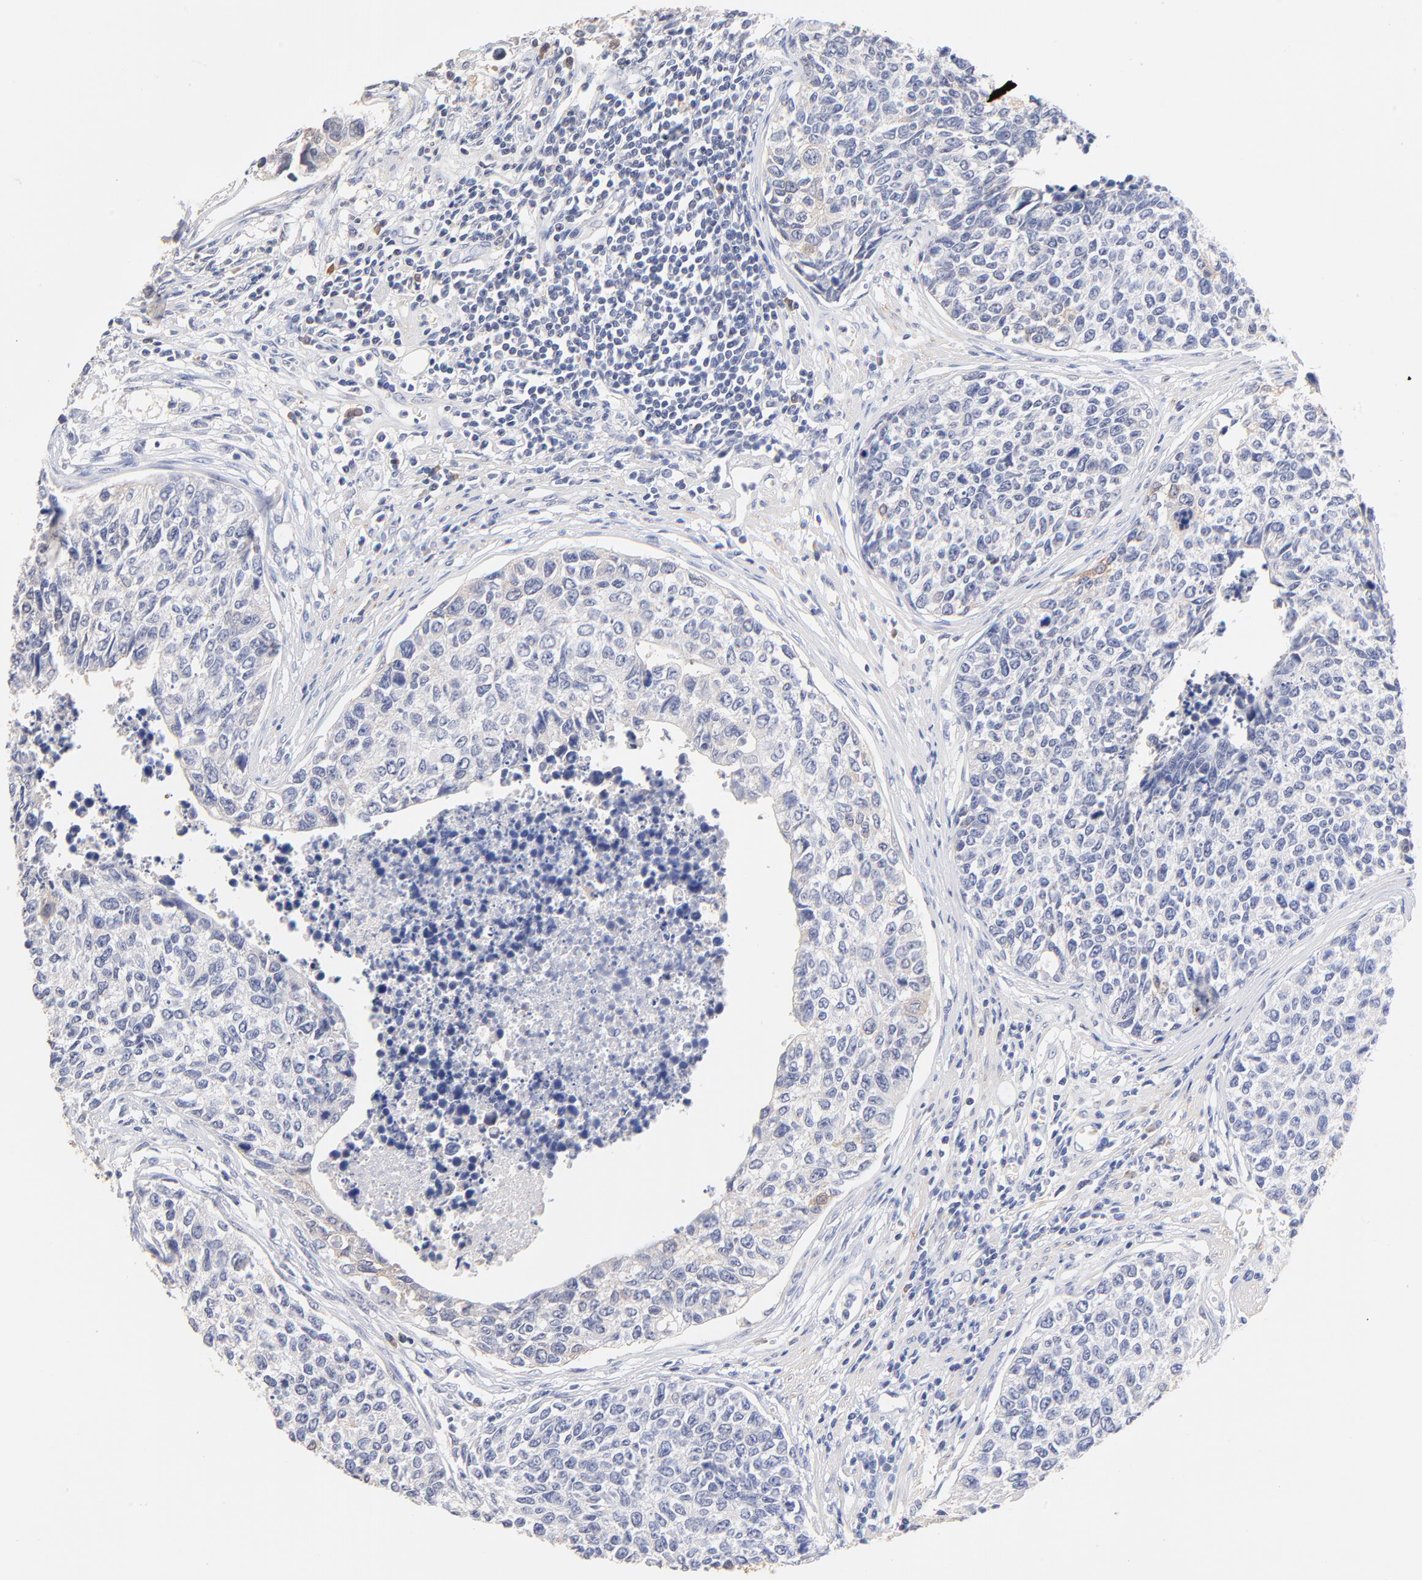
{"staining": {"intensity": "weak", "quantity": "<25%", "location": "cytoplasmic/membranous"}, "tissue": "urothelial cancer", "cell_type": "Tumor cells", "image_type": "cancer", "snomed": [{"axis": "morphology", "description": "Urothelial carcinoma, High grade"}, {"axis": "topography", "description": "Urinary bladder"}], "caption": "Tumor cells show no significant positivity in high-grade urothelial carcinoma.", "gene": "TWNK", "patient": {"sex": "male", "age": 81}}